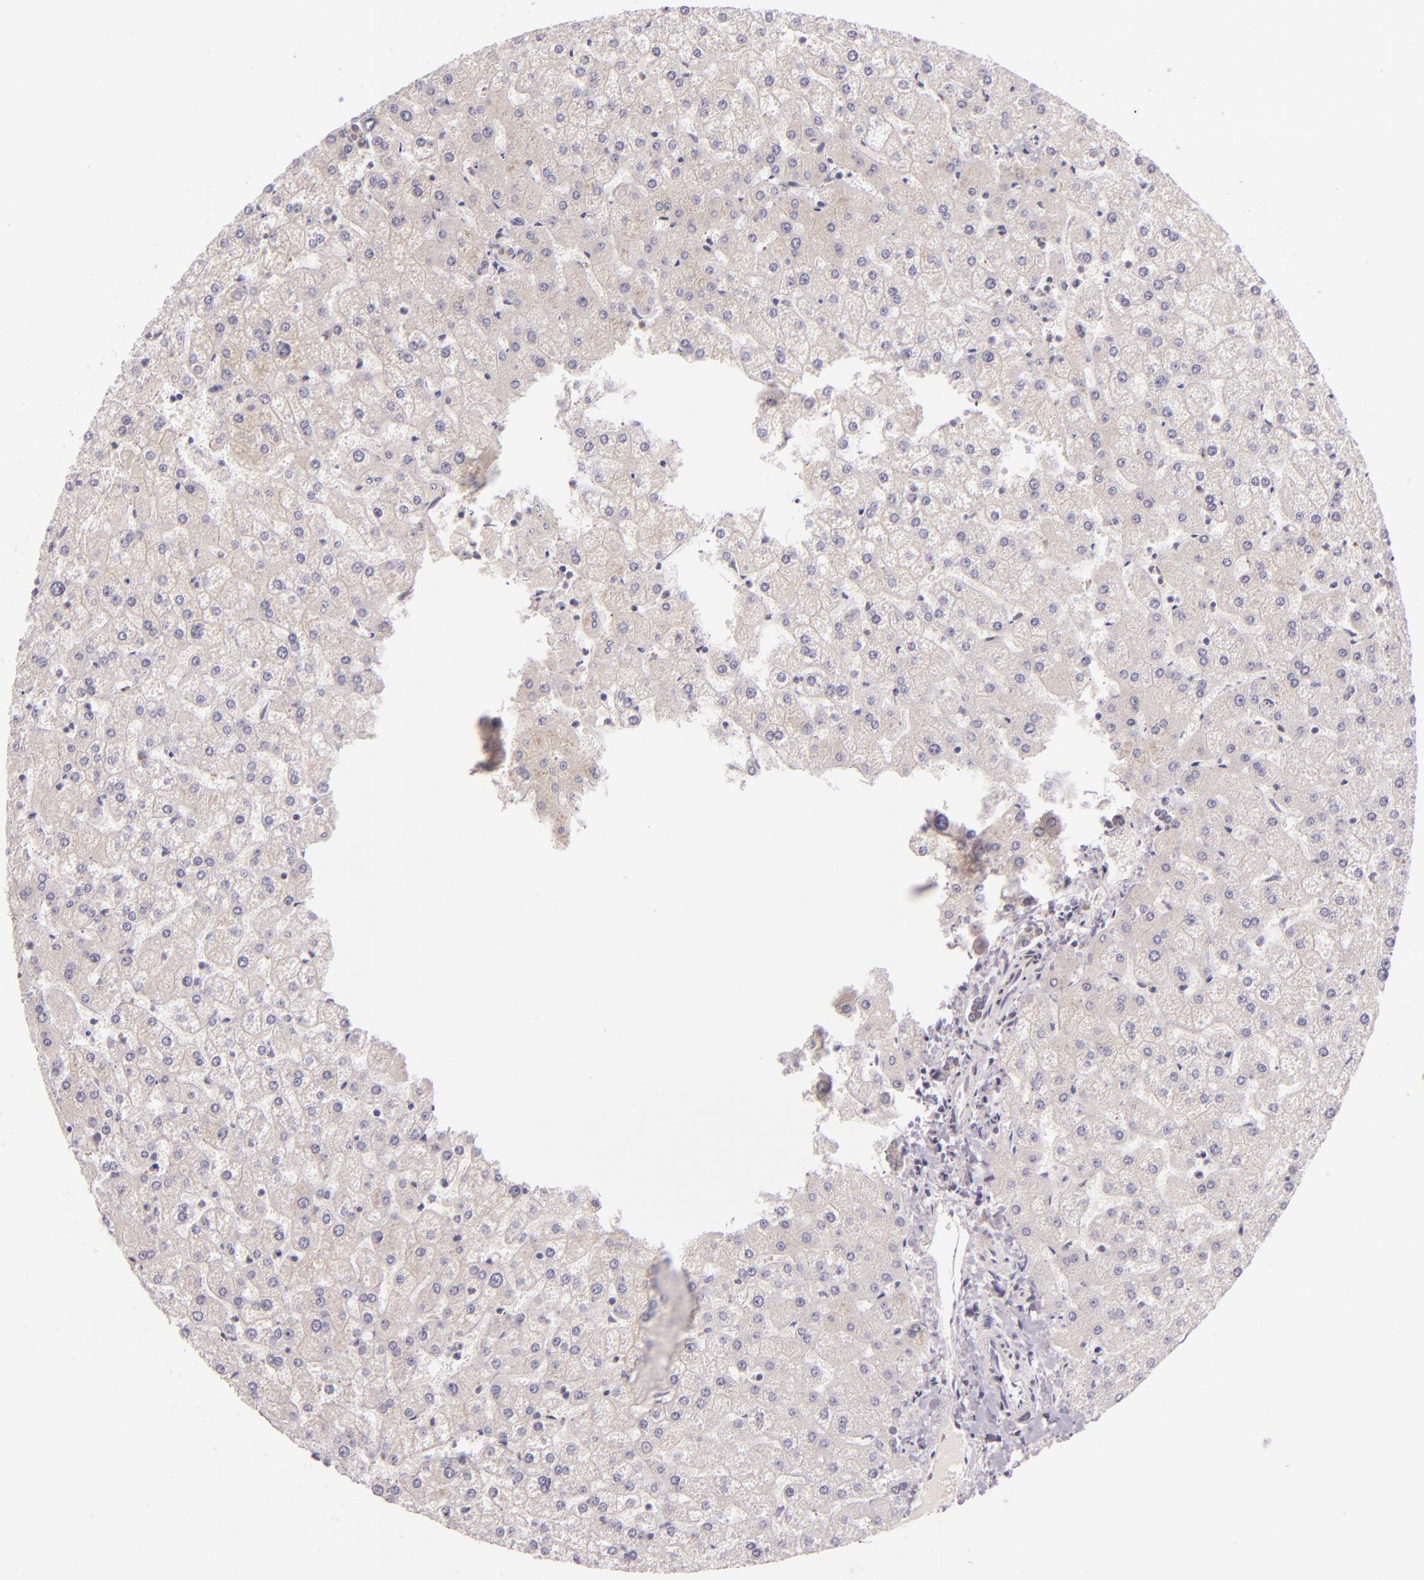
{"staining": {"intensity": "negative", "quantity": "none", "location": "none"}, "tissue": "liver", "cell_type": "Cholangiocytes", "image_type": "normal", "snomed": [{"axis": "morphology", "description": "Normal tissue, NOS"}, {"axis": "topography", "description": "Liver"}], "caption": "Immunohistochemistry (IHC) of unremarkable human liver demonstrates no expression in cholangiocytes.", "gene": "CSE1L", "patient": {"sex": "female", "age": 32}}